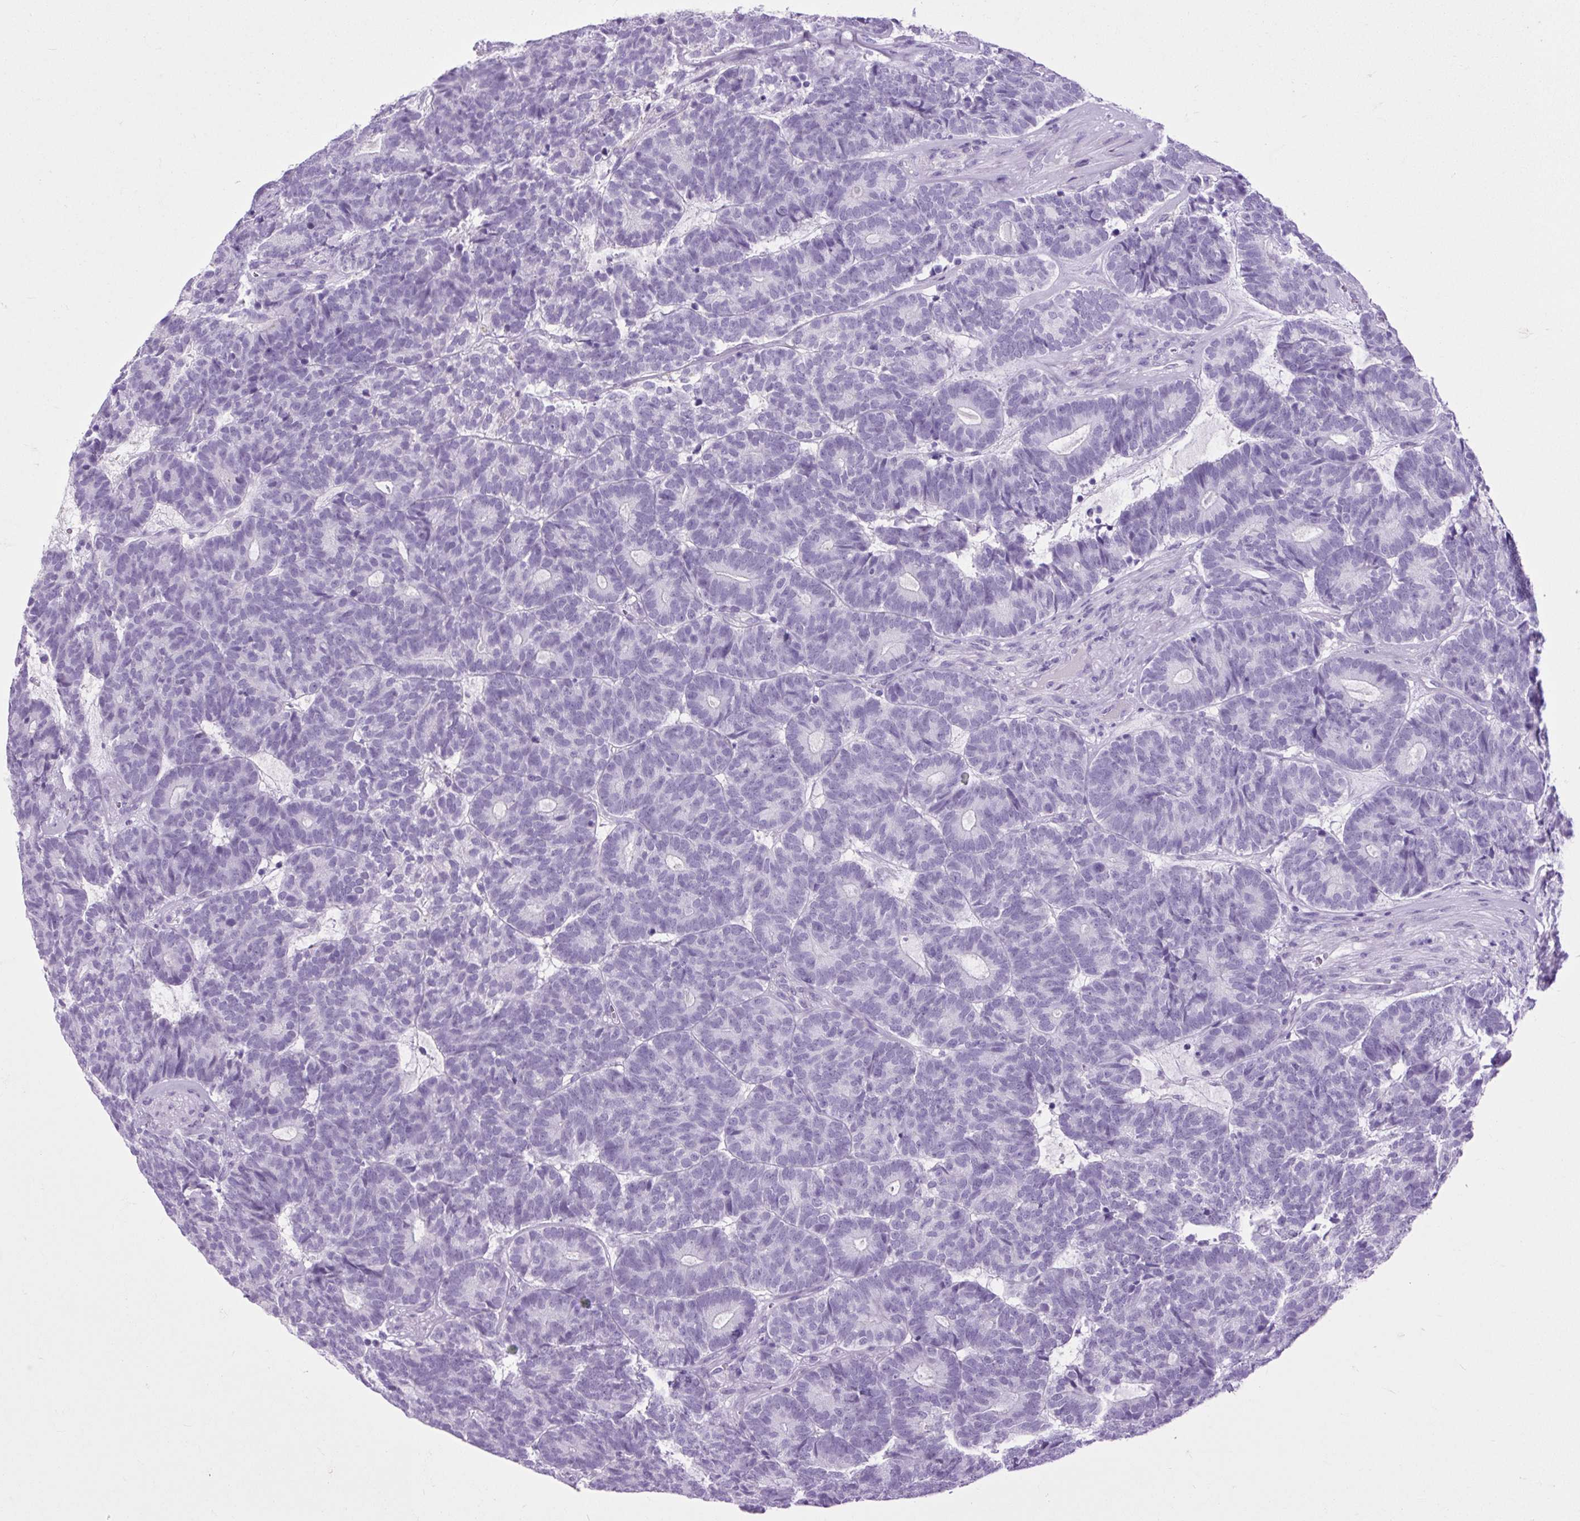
{"staining": {"intensity": "negative", "quantity": "none", "location": "none"}, "tissue": "head and neck cancer", "cell_type": "Tumor cells", "image_type": "cancer", "snomed": [{"axis": "morphology", "description": "Adenocarcinoma, NOS"}, {"axis": "topography", "description": "Head-Neck"}], "caption": "Photomicrograph shows no significant protein positivity in tumor cells of head and neck adenocarcinoma. (Immunohistochemistry, brightfield microscopy, high magnification).", "gene": "DPP6", "patient": {"sex": "female", "age": 81}}